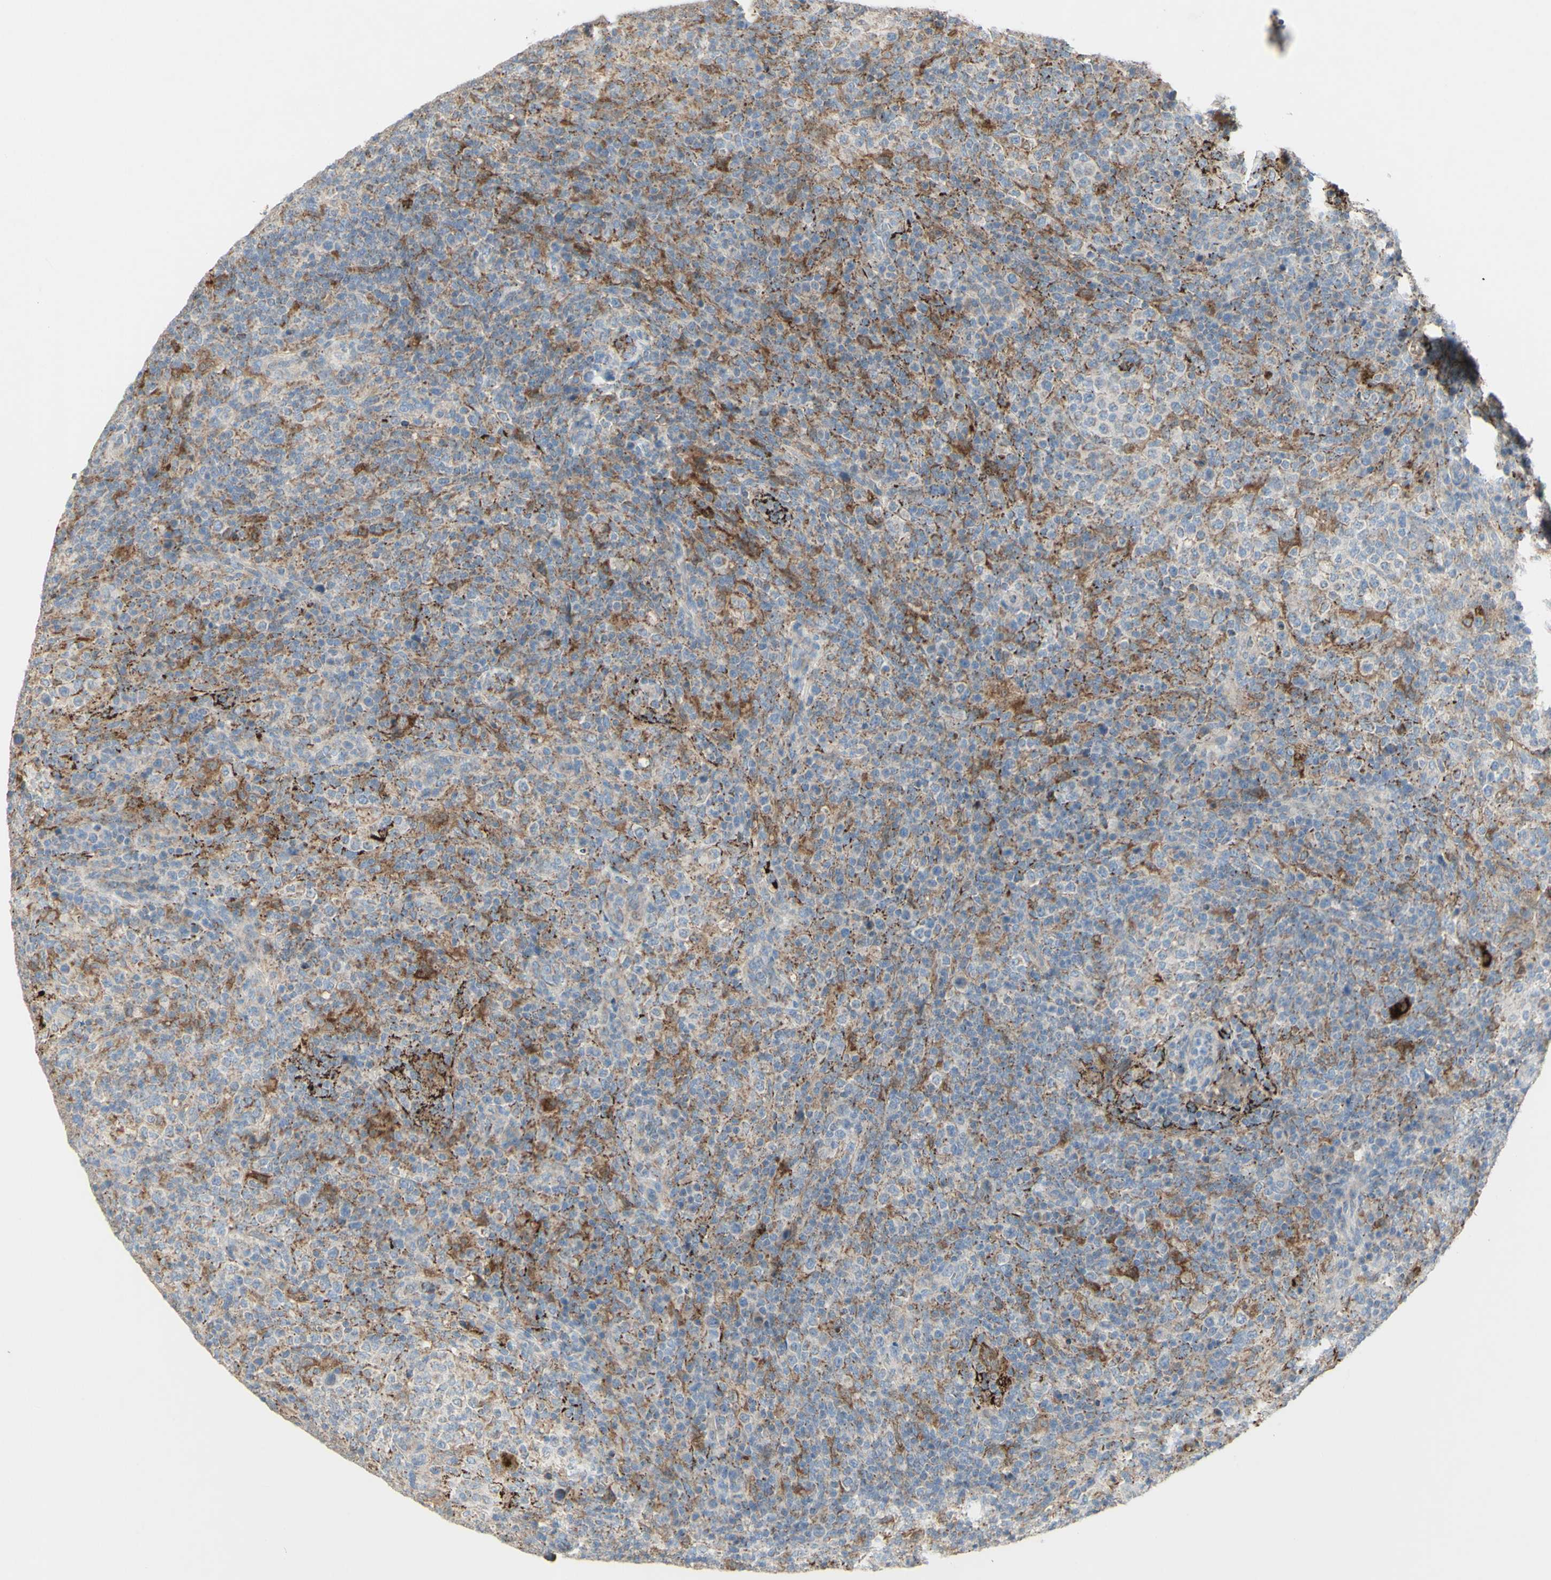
{"staining": {"intensity": "moderate", "quantity": "<25%", "location": "cytoplasmic/membranous"}, "tissue": "lymphoma", "cell_type": "Tumor cells", "image_type": "cancer", "snomed": [{"axis": "morphology", "description": "Malignant lymphoma, non-Hodgkin's type, High grade"}, {"axis": "topography", "description": "Lymph node"}], "caption": "Immunohistochemical staining of high-grade malignant lymphoma, non-Hodgkin's type reveals low levels of moderate cytoplasmic/membranous protein expression in about <25% of tumor cells.", "gene": "CNTNAP1", "patient": {"sex": "female", "age": 76}}